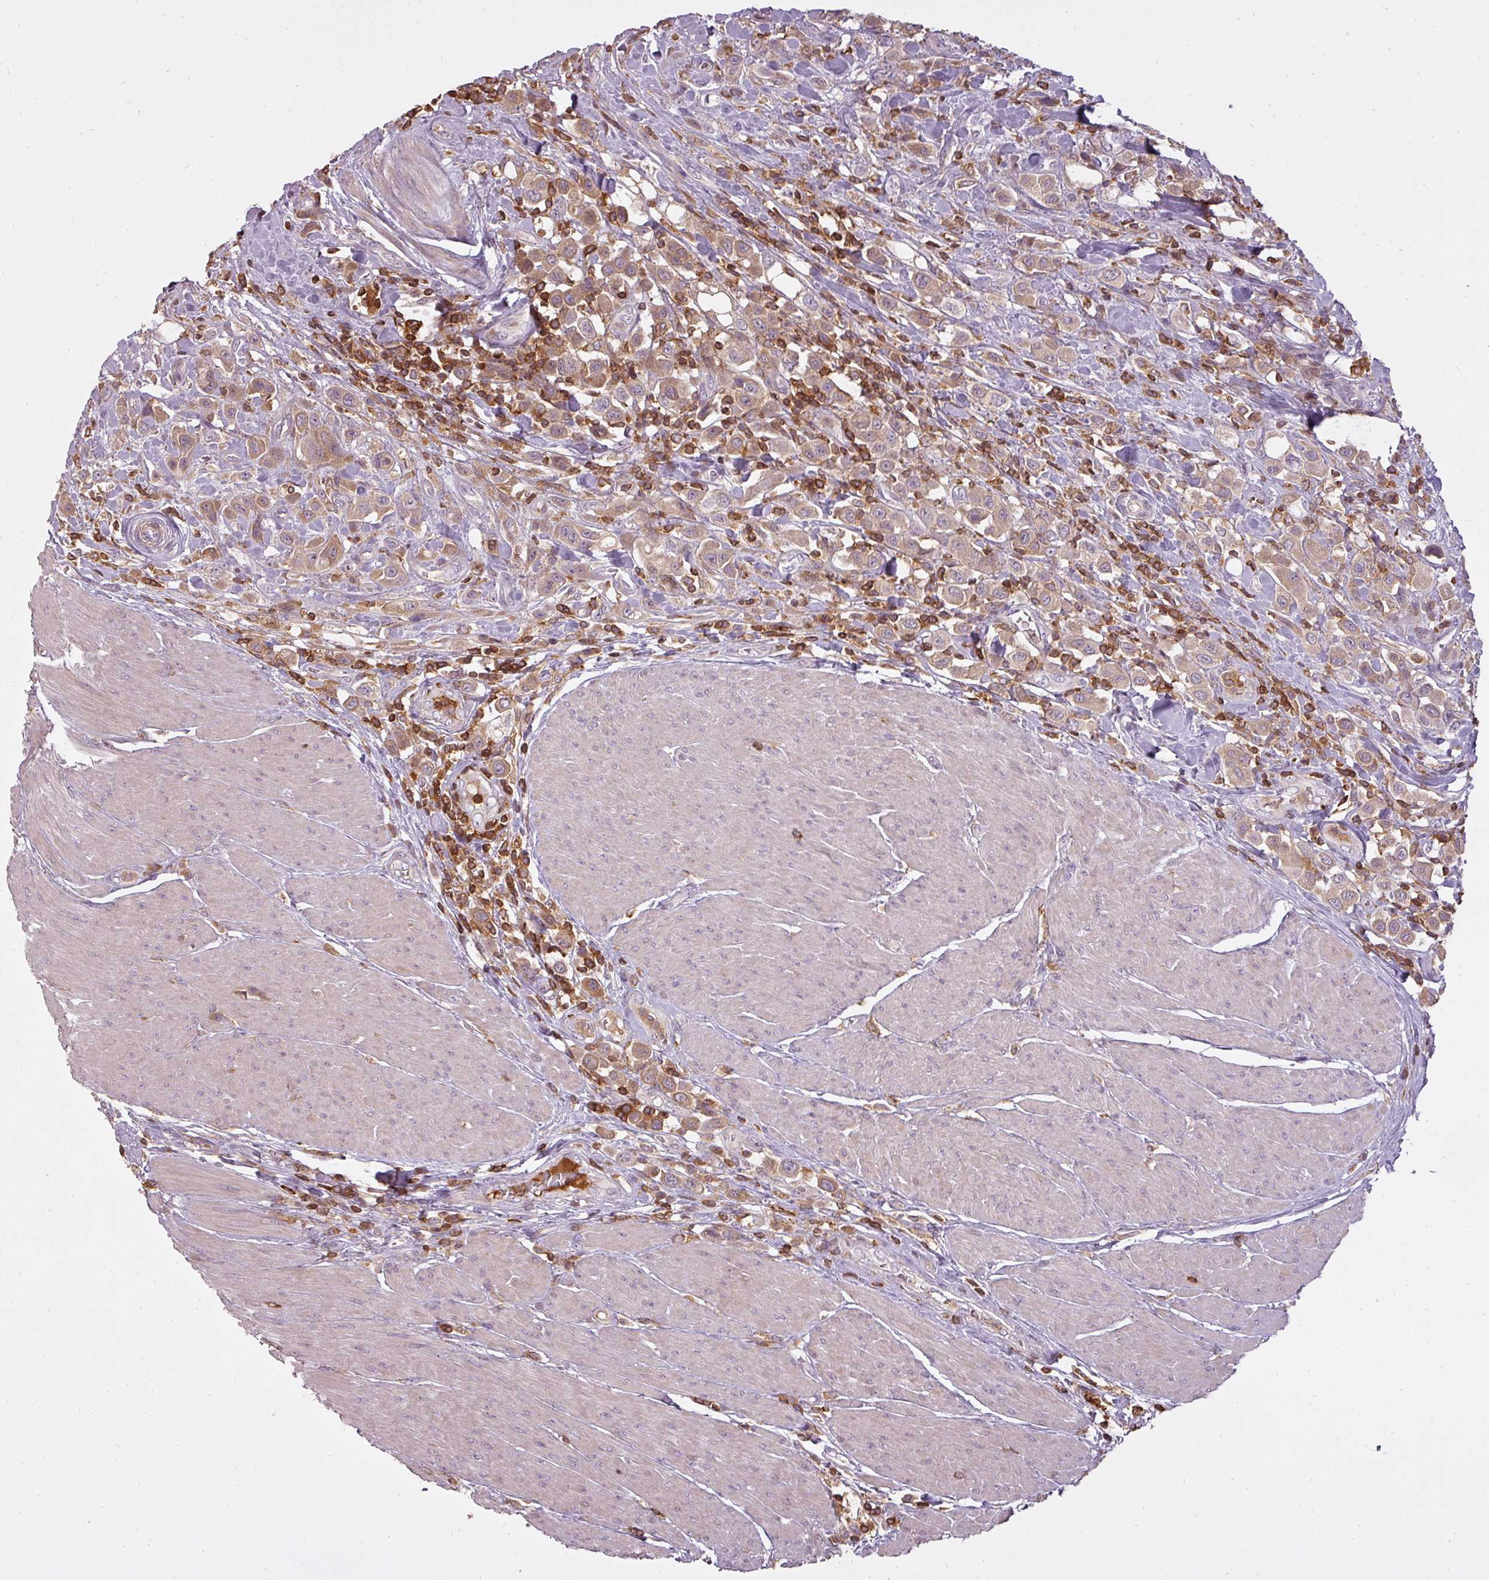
{"staining": {"intensity": "moderate", "quantity": ">75%", "location": "cytoplasmic/membranous"}, "tissue": "urothelial cancer", "cell_type": "Tumor cells", "image_type": "cancer", "snomed": [{"axis": "morphology", "description": "Urothelial carcinoma, High grade"}, {"axis": "topography", "description": "Urinary bladder"}], "caption": "Immunohistochemistry (IHC) staining of high-grade urothelial carcinoma, which demonstrates medium levels of moderate cytoplasmic/membranous positivity in approximately >75% of tumor cells indicating moderate cytoplasmic/membranous protein staining. The staining was performed using DAB (3,3'-diaminobenzidine) (brown) for protein detection and nuclei were counterstained in hematoxylin (blue).", "gene": "STK4", "patient": {"sex": "male", "age": 50}}